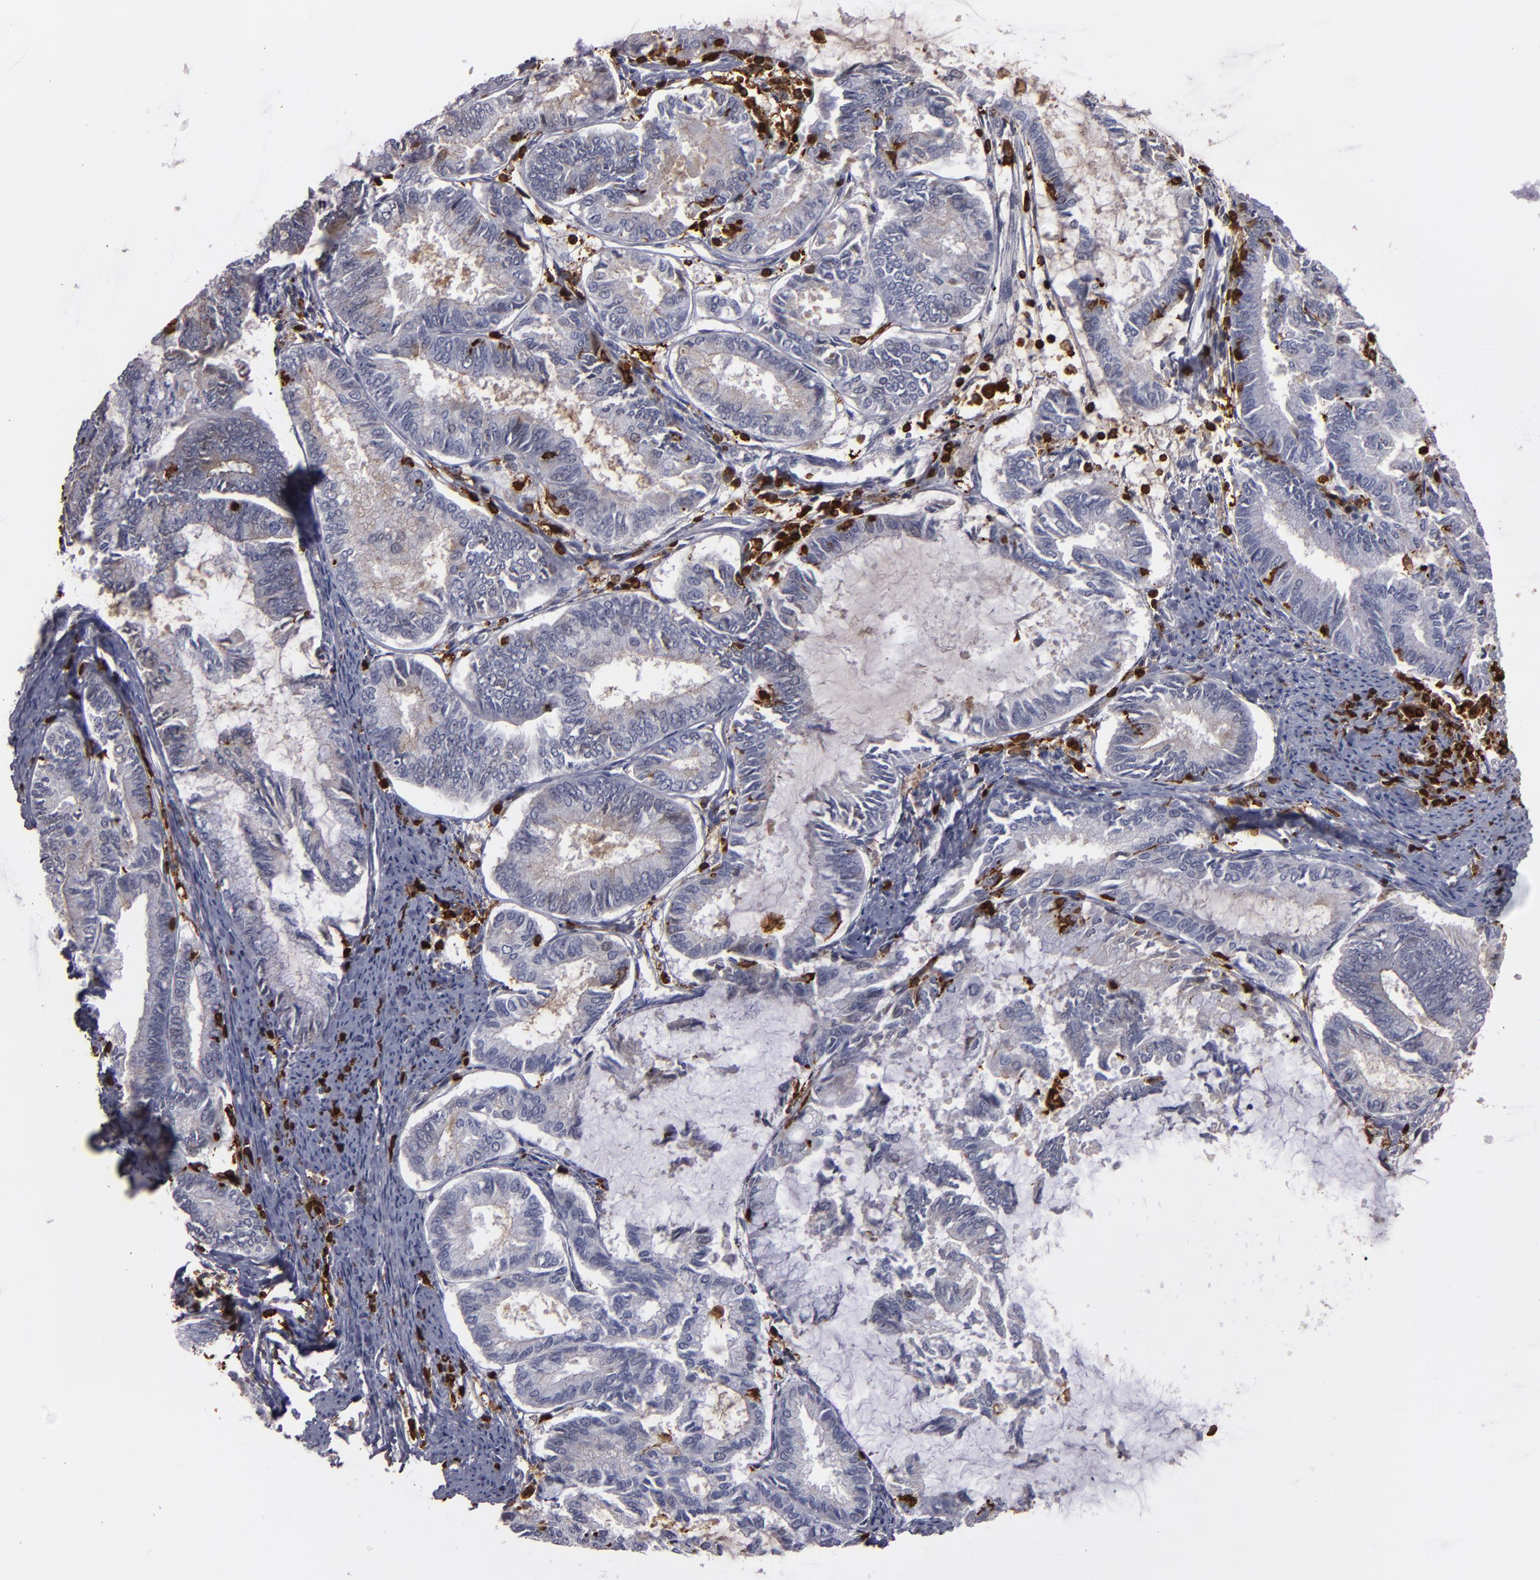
{"staining": {"intensity": "weak", "quantity": "25%-75%", "location": "cytoplasmic/membranous"}, "tissue": "endometrial cancer", "cell_type": "Tumor cells", "image_type": "cancer", "snomed": [{"axis": "morphology", "description": "Adenocarcinoma, NOS"}, {"axis": "topography", "description": "Endometrium"}], "caption": "Endometrial cancer stained for a protein exhibits weak cytoplasmic/membranous positivity in tumor cells. The staining was performed using DAB to visualize the protein expression in brown, while the nuclei were stained in blue with hematoxylin (Magnification: 20x).", "gene": "WAS", "patient": {"sex": "female", "age": 86}}